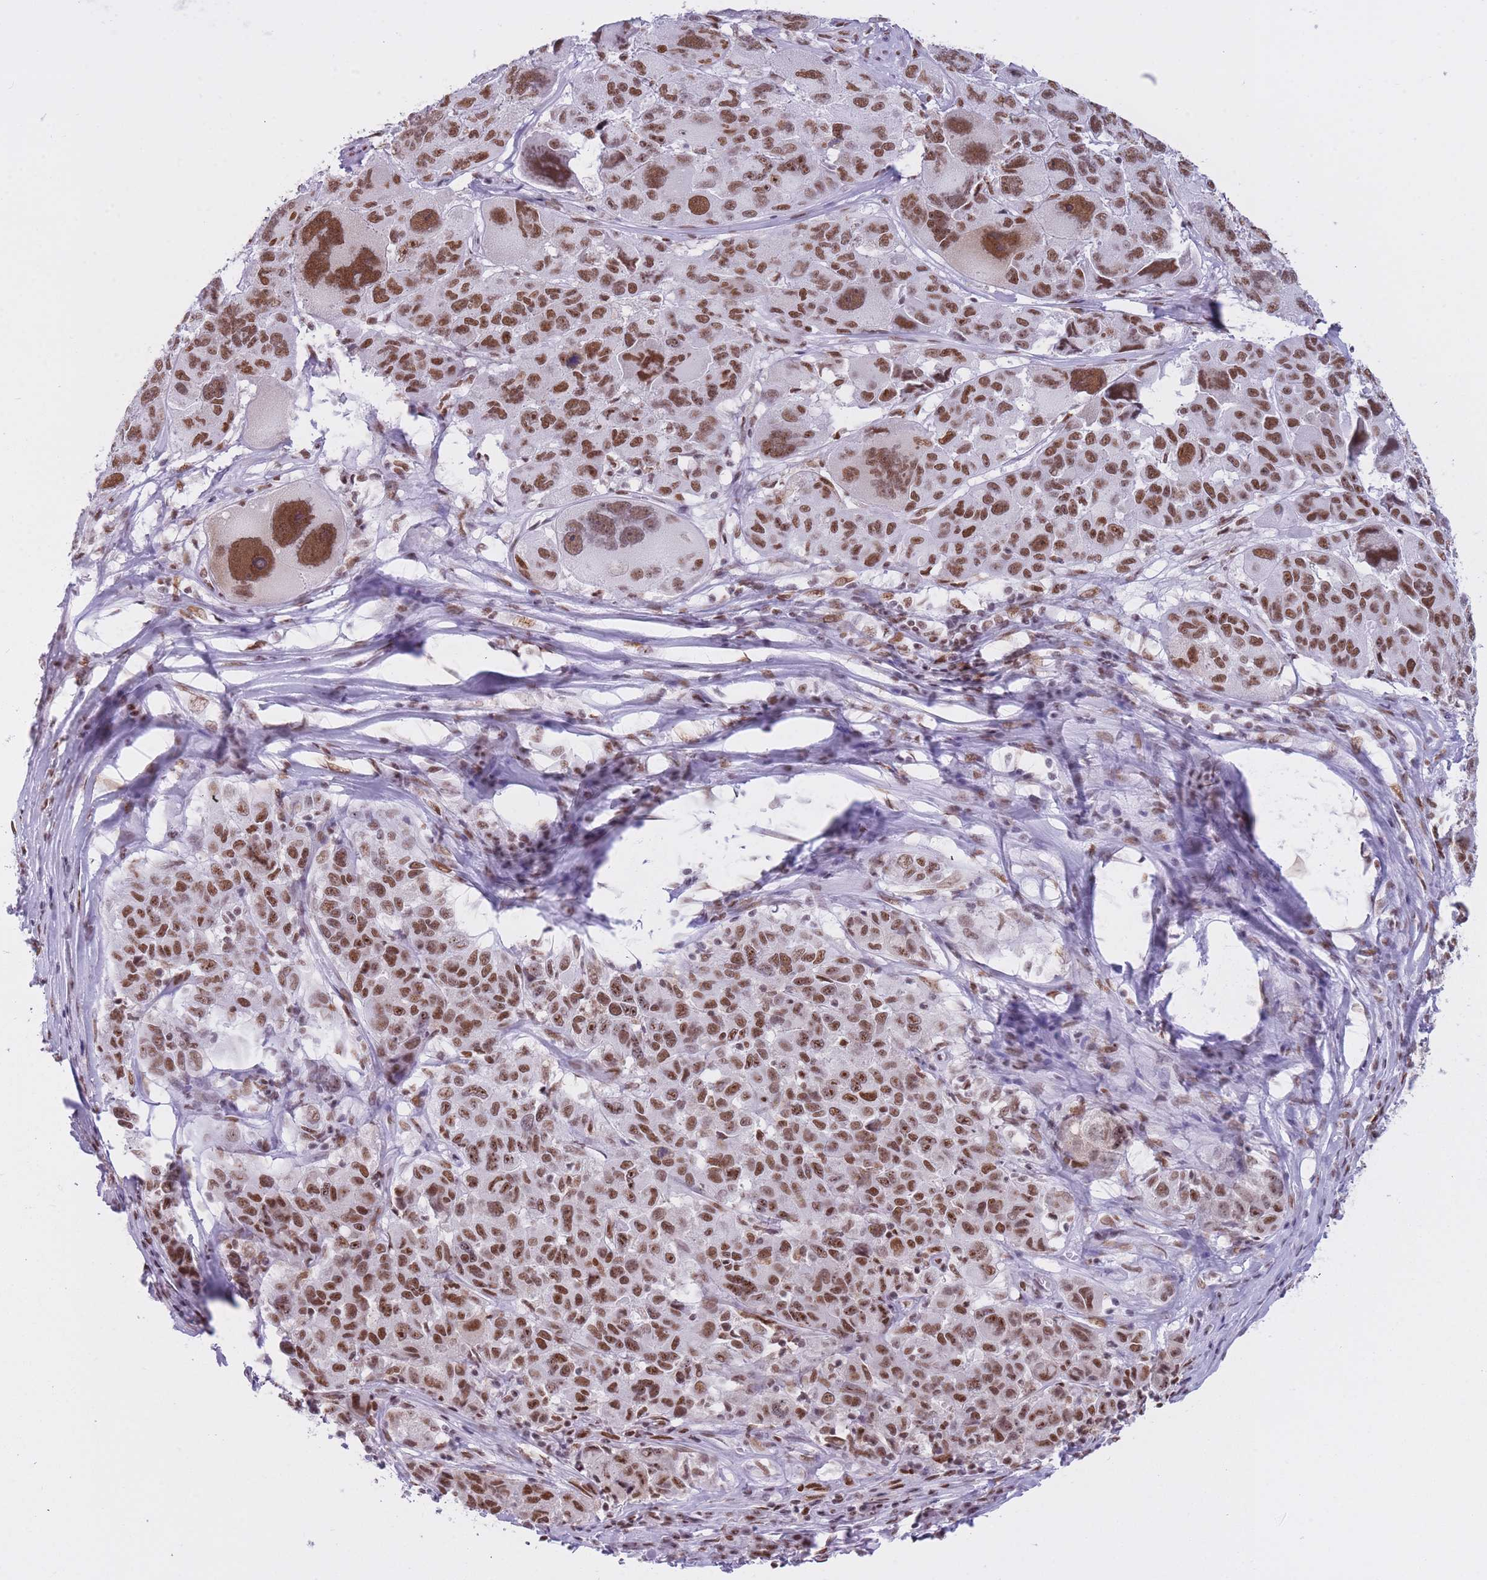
{"staining": {"intensity": "moderate", "quantity": ">75%", "location": "nuclear"}, "tissue": "melanoma", "cell_type": "Tumor cells", "image_type": "cancer", "snomed": [{"axis": "morphology", "description": "Malignant melanoma, NOS"}, {"axis": "topography", "description": "Skin"}], "caption": "DAB (3,3'-diaminobenzidine) immunohistochemical staining of human melanoma reveals moderate nuclear protein staining in about >75% of tumor cells.", "gene": "HNRNPUL1", "patient": {"sex": "female", "age": 66}}